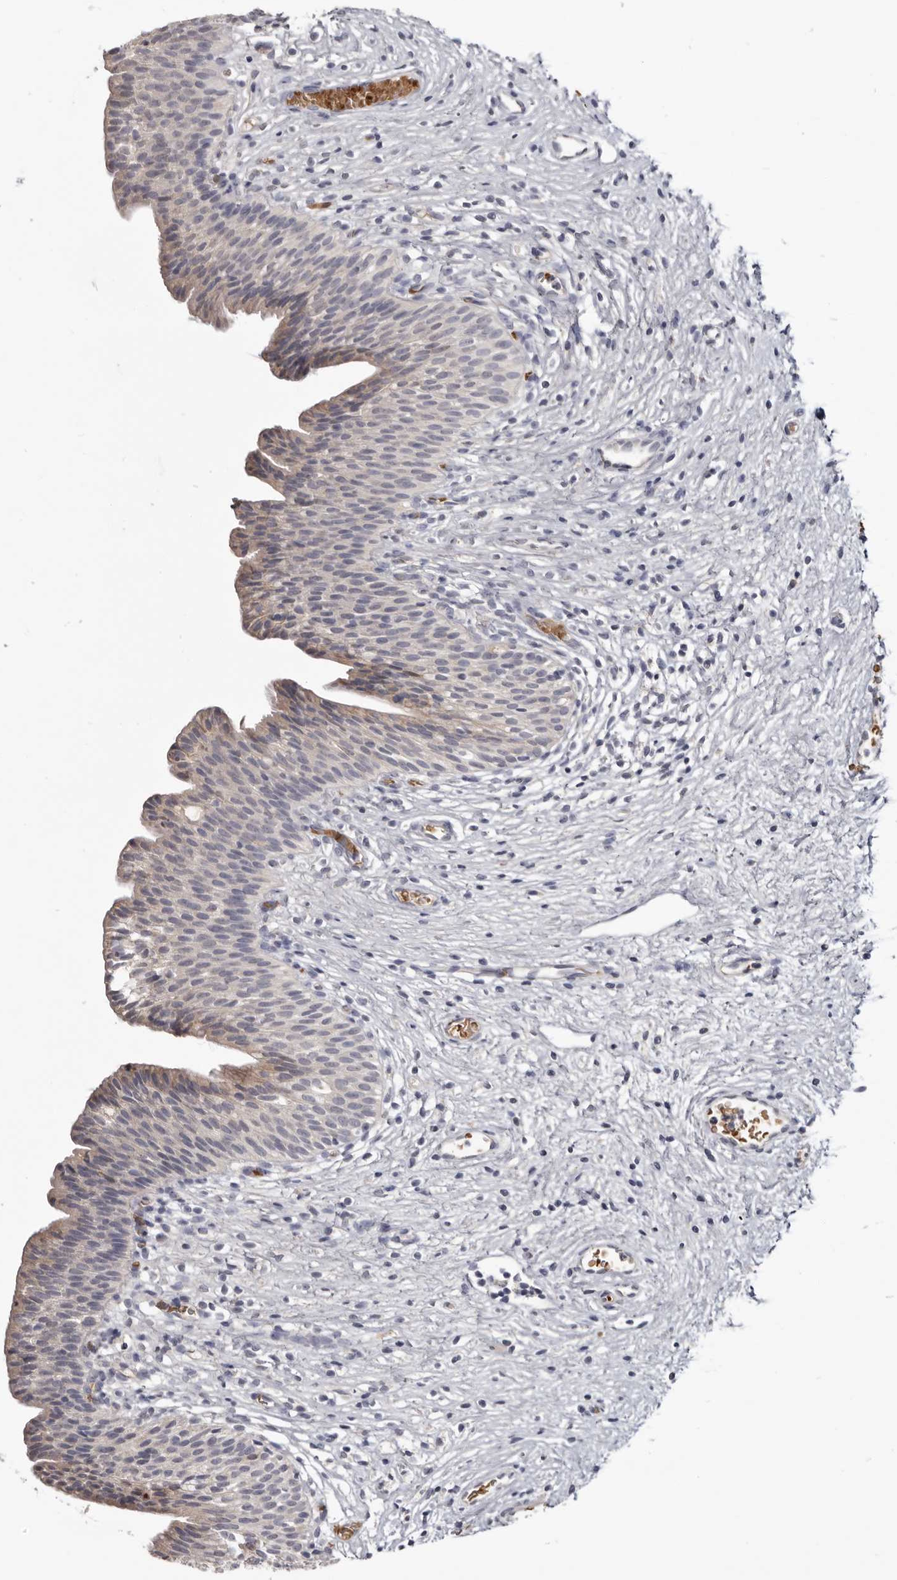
{"staining": {"intensity": "weak", "quantity": "<25%", "location": "cytoplasmic/membranous"}, "tissue": "urinary bladder", "cell_type": "Urothelial cells", "image_type": "normal", "snomed": [{"axis": "morphology", "description": "Normal tissue, NOS"}, {"axis": "topography", "description": "Urinary bladder"}], "caption": "High power microscopy histopathology image of an IHC image of normal urinary bladder, revealing no significant positivity in urothelial cells. (Stains: DAB IHC with hematoxylin counter stain, Microscopy: brightfield microscopy at high magnification).", "gene": "NENF", "patient": {"sex": "male", "age": 1}}